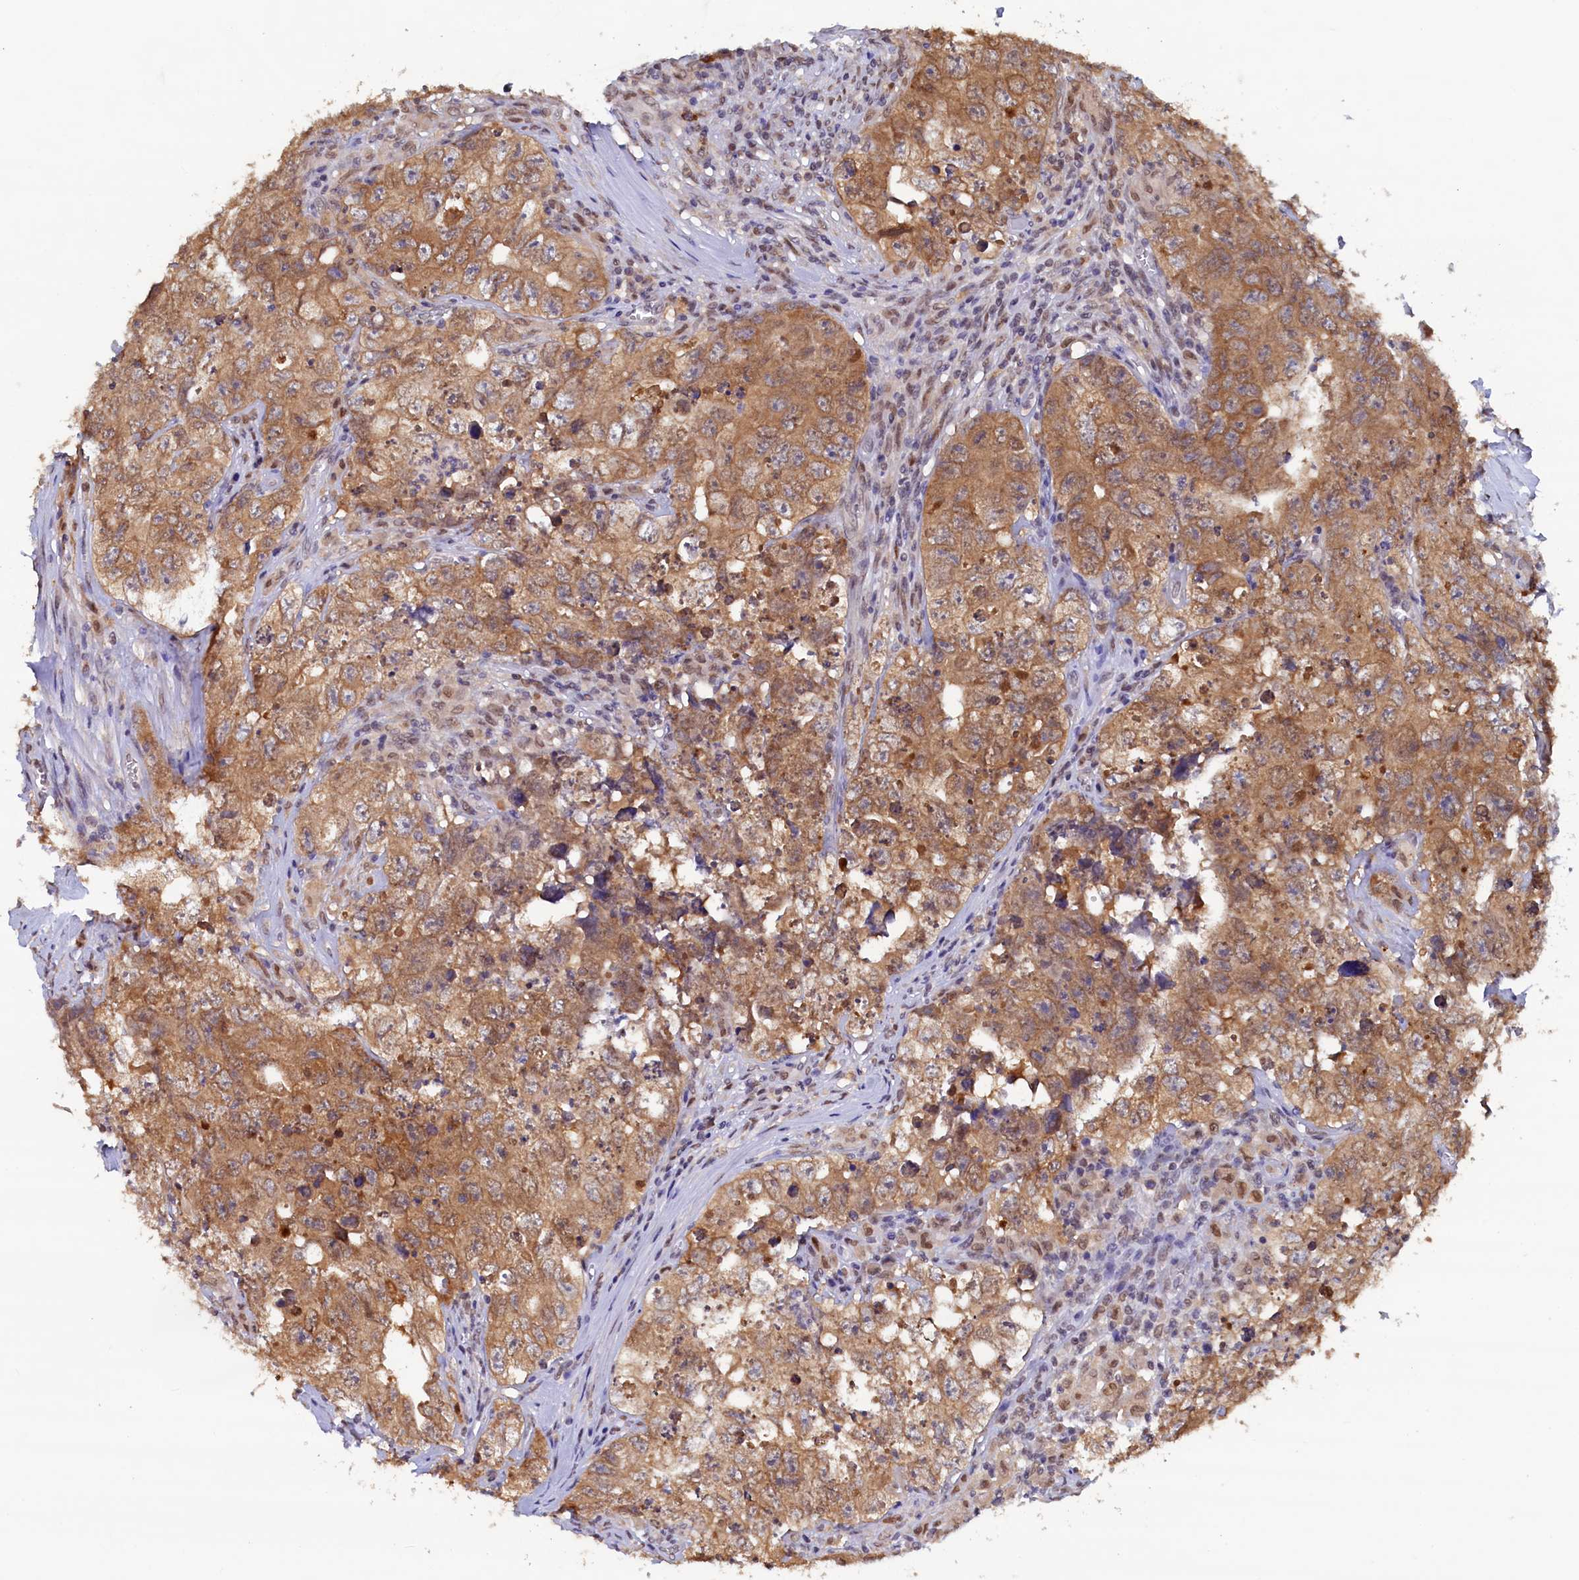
{"staining": {"intensity": "moderate", "quantity": ">75%", "location": "cytoplasmic/membranous"}, "tissue": "testis cancer", "cell_type": "Tumor cells", "image_type": "cancer", "snomed": [{"axis": "morphology", "description": "Seminoma, NOS"}, {"axis": "morphology", "description": "Carcinoma, Embryonal, NOS"}, {"axis": "topography", "description": "Testis"}], "caption": "This is an image of immunohistochemistry (IHC) staining of testis cancer (embryonal carcinoma), which shows moderate positivity in the cytoplasmic/membranous of tumor cells.", "gene": "AHCY", "patient": {"sex": "male", "age": 43}}